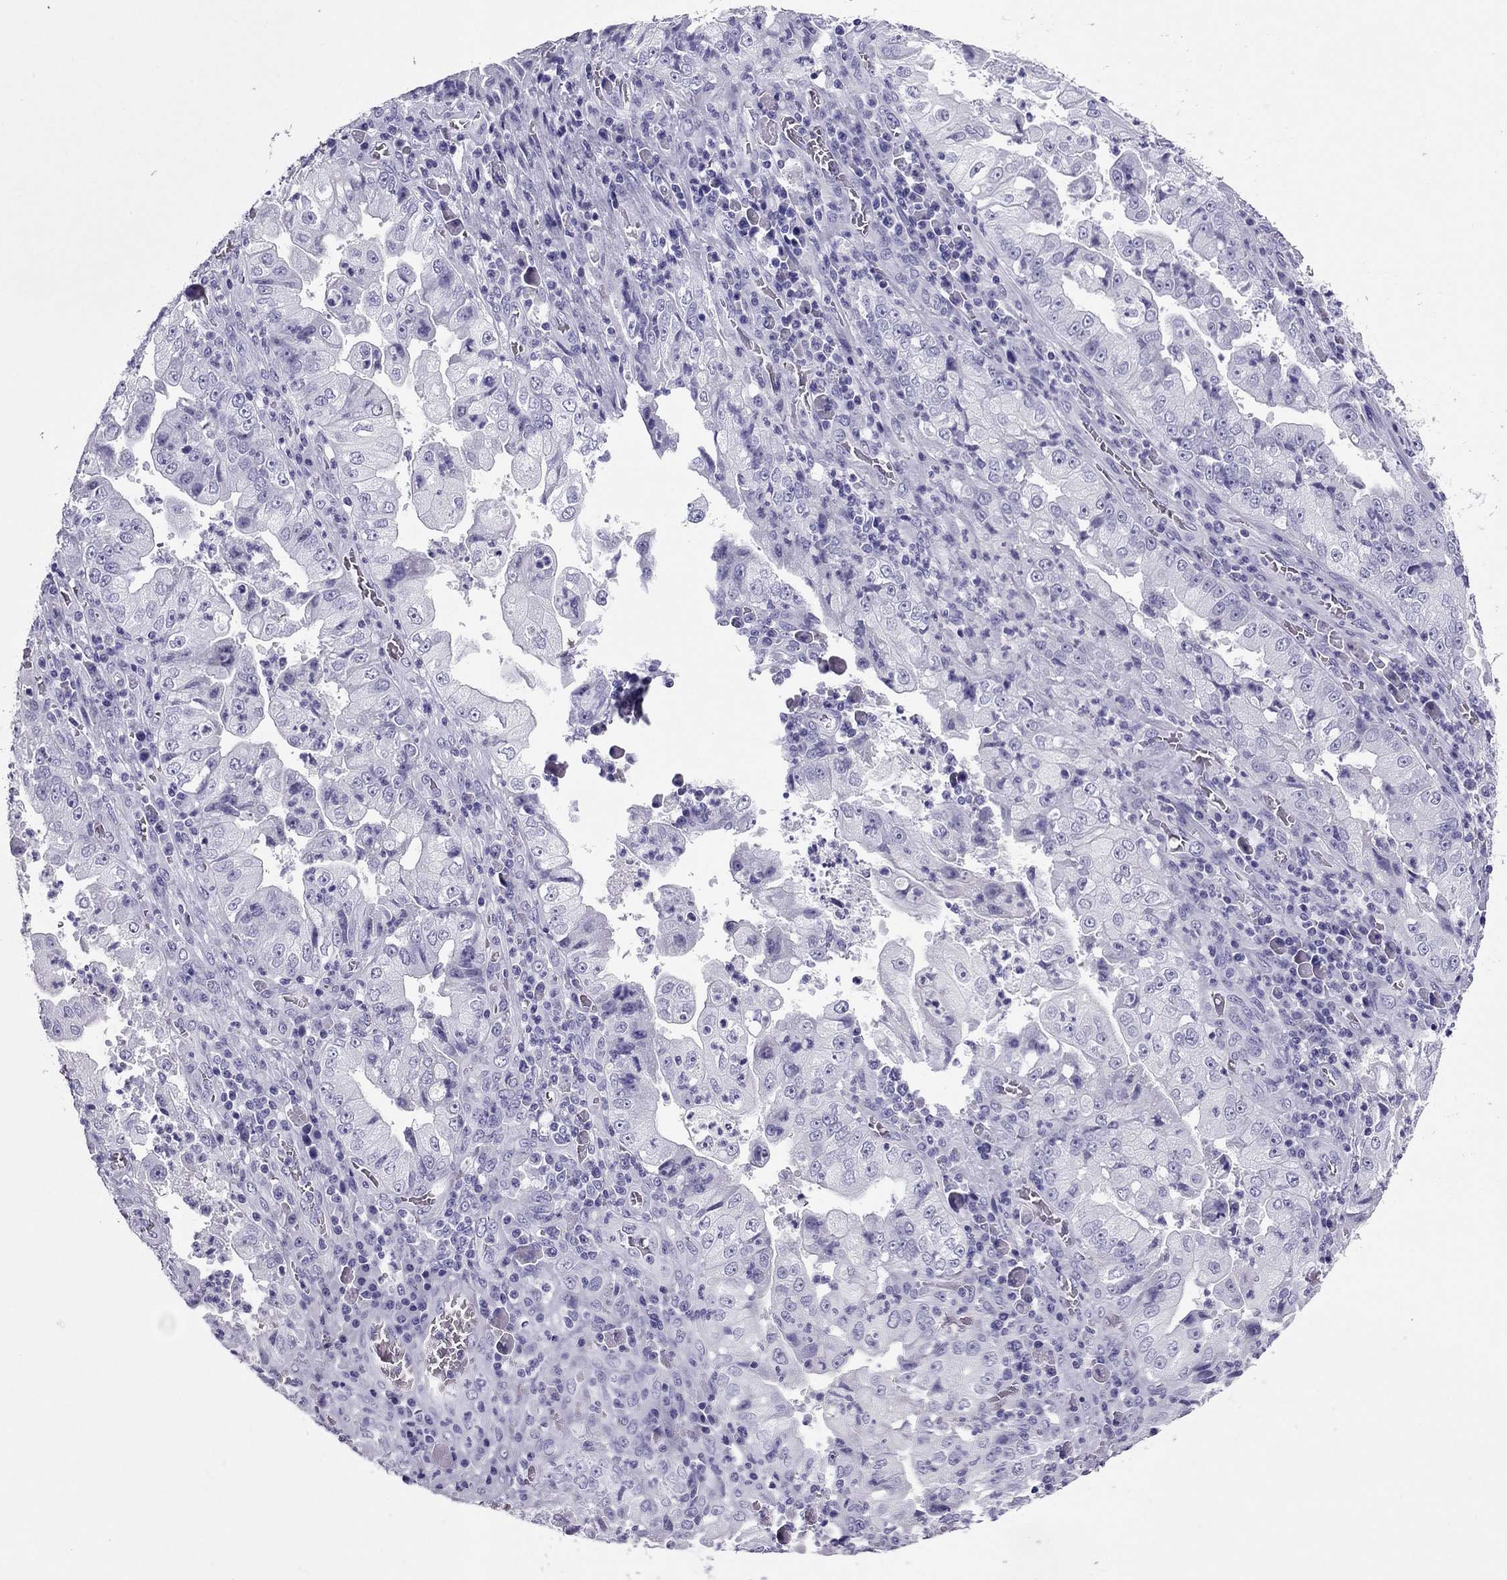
{"staining": {"intensity": "negative", "quantity": "none", "location": "none"}, "tissue": "stomach cancer", "cell_type": "Tumor cells", "image_type": "cancer", "snomed": [{"axis": "morphology", "description": "Adenocarcinoma, NOS"}, {"axis": "topography", "description": "Stomach"}], "caption": "Tumor cells are negative for brown protein staining in adenocarcinoma (stomach).", "gene": "PDE6A", "patient": {"sex": "male", "age": 76}}